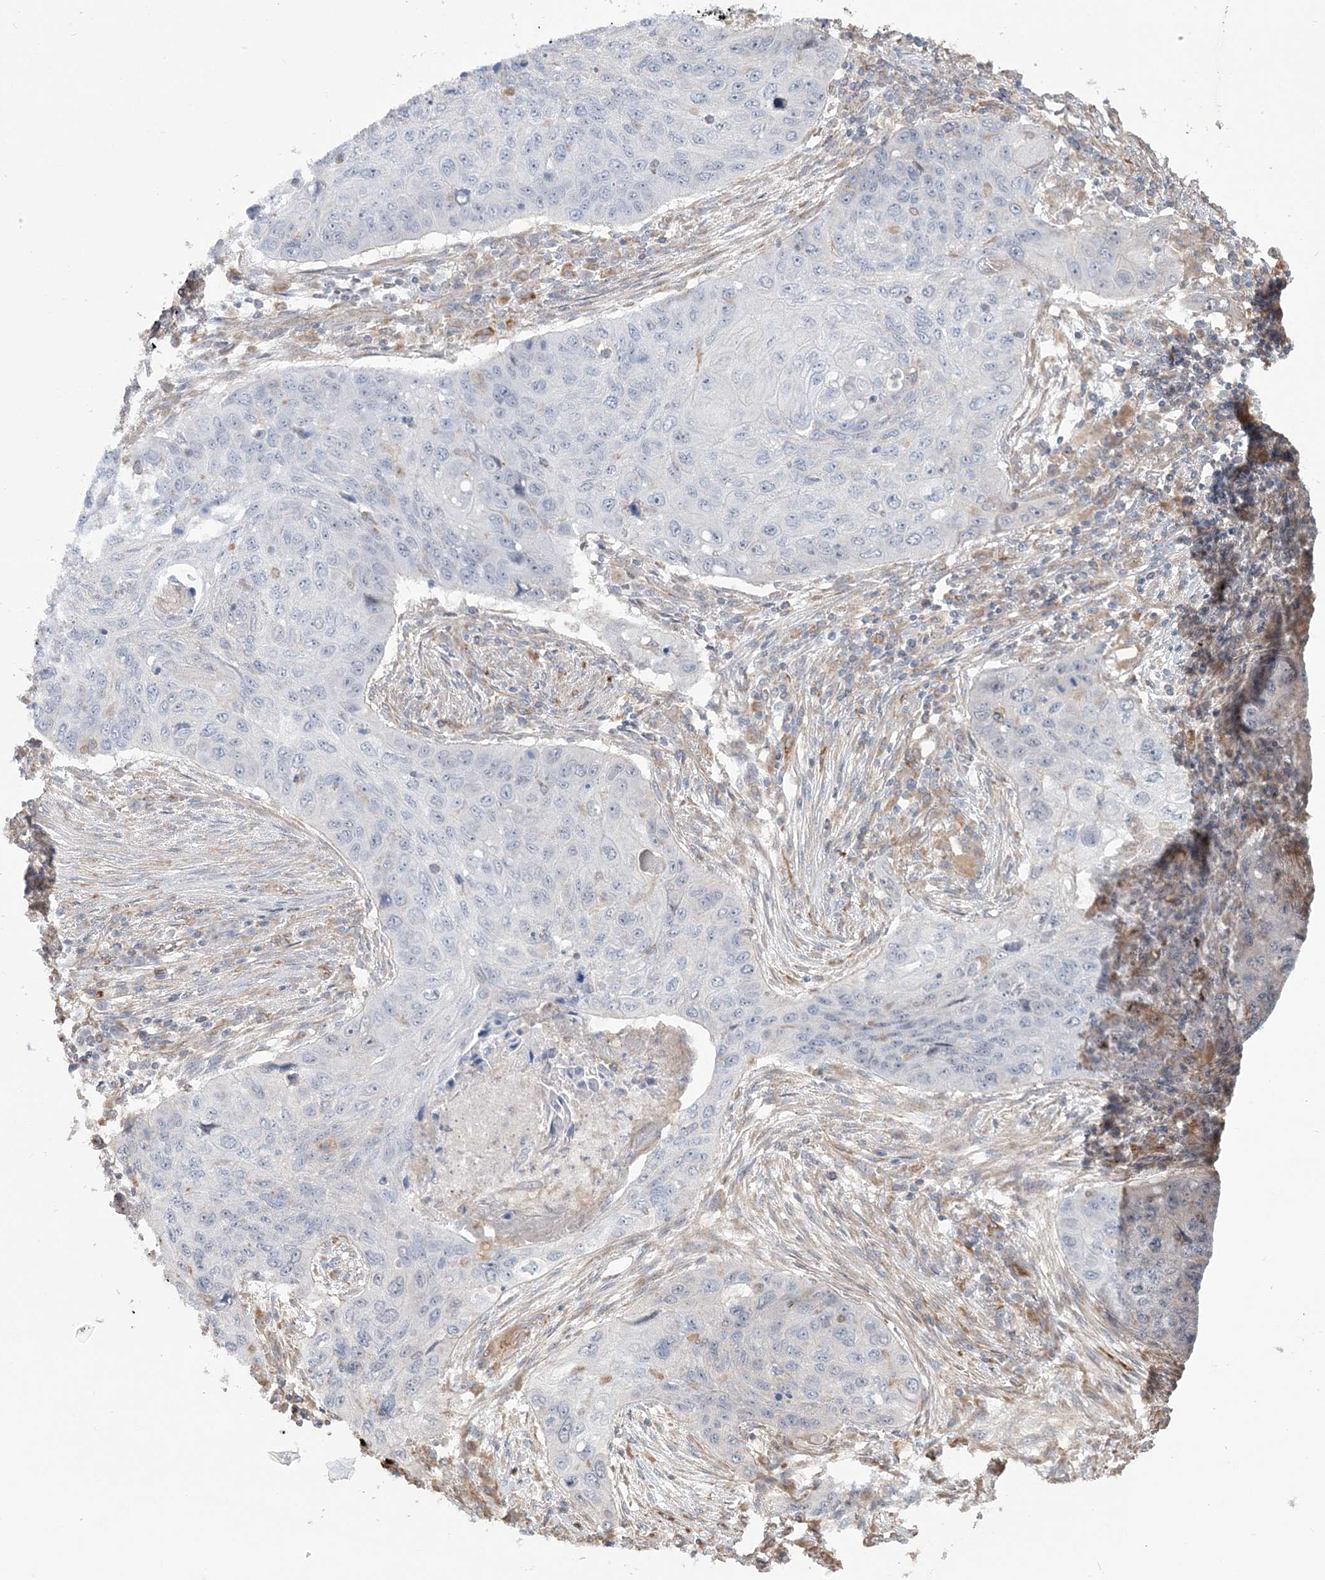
{"staining": {"intensity": "negative", "quantity": "none", "location": "none"}, "tissue": "lung cancer", "cell_type": "Tumor cells", "image_type": "cancer", "snomed": [{"axis": "morphology", "description": "Squamous cell carcinoma, NOS"}, {"axis": "topography", "description": "Lung"}], "caption": "A histopathology image of human lung cancer (squamous cell carcinoma) is negative for staining in tumor cells. The staining is performed using DAB brown chromogen with nuclei counter-stained in using hematoxylin.", "gene": "ZNF821", "patient": {"sex": "female", "age": 63}}